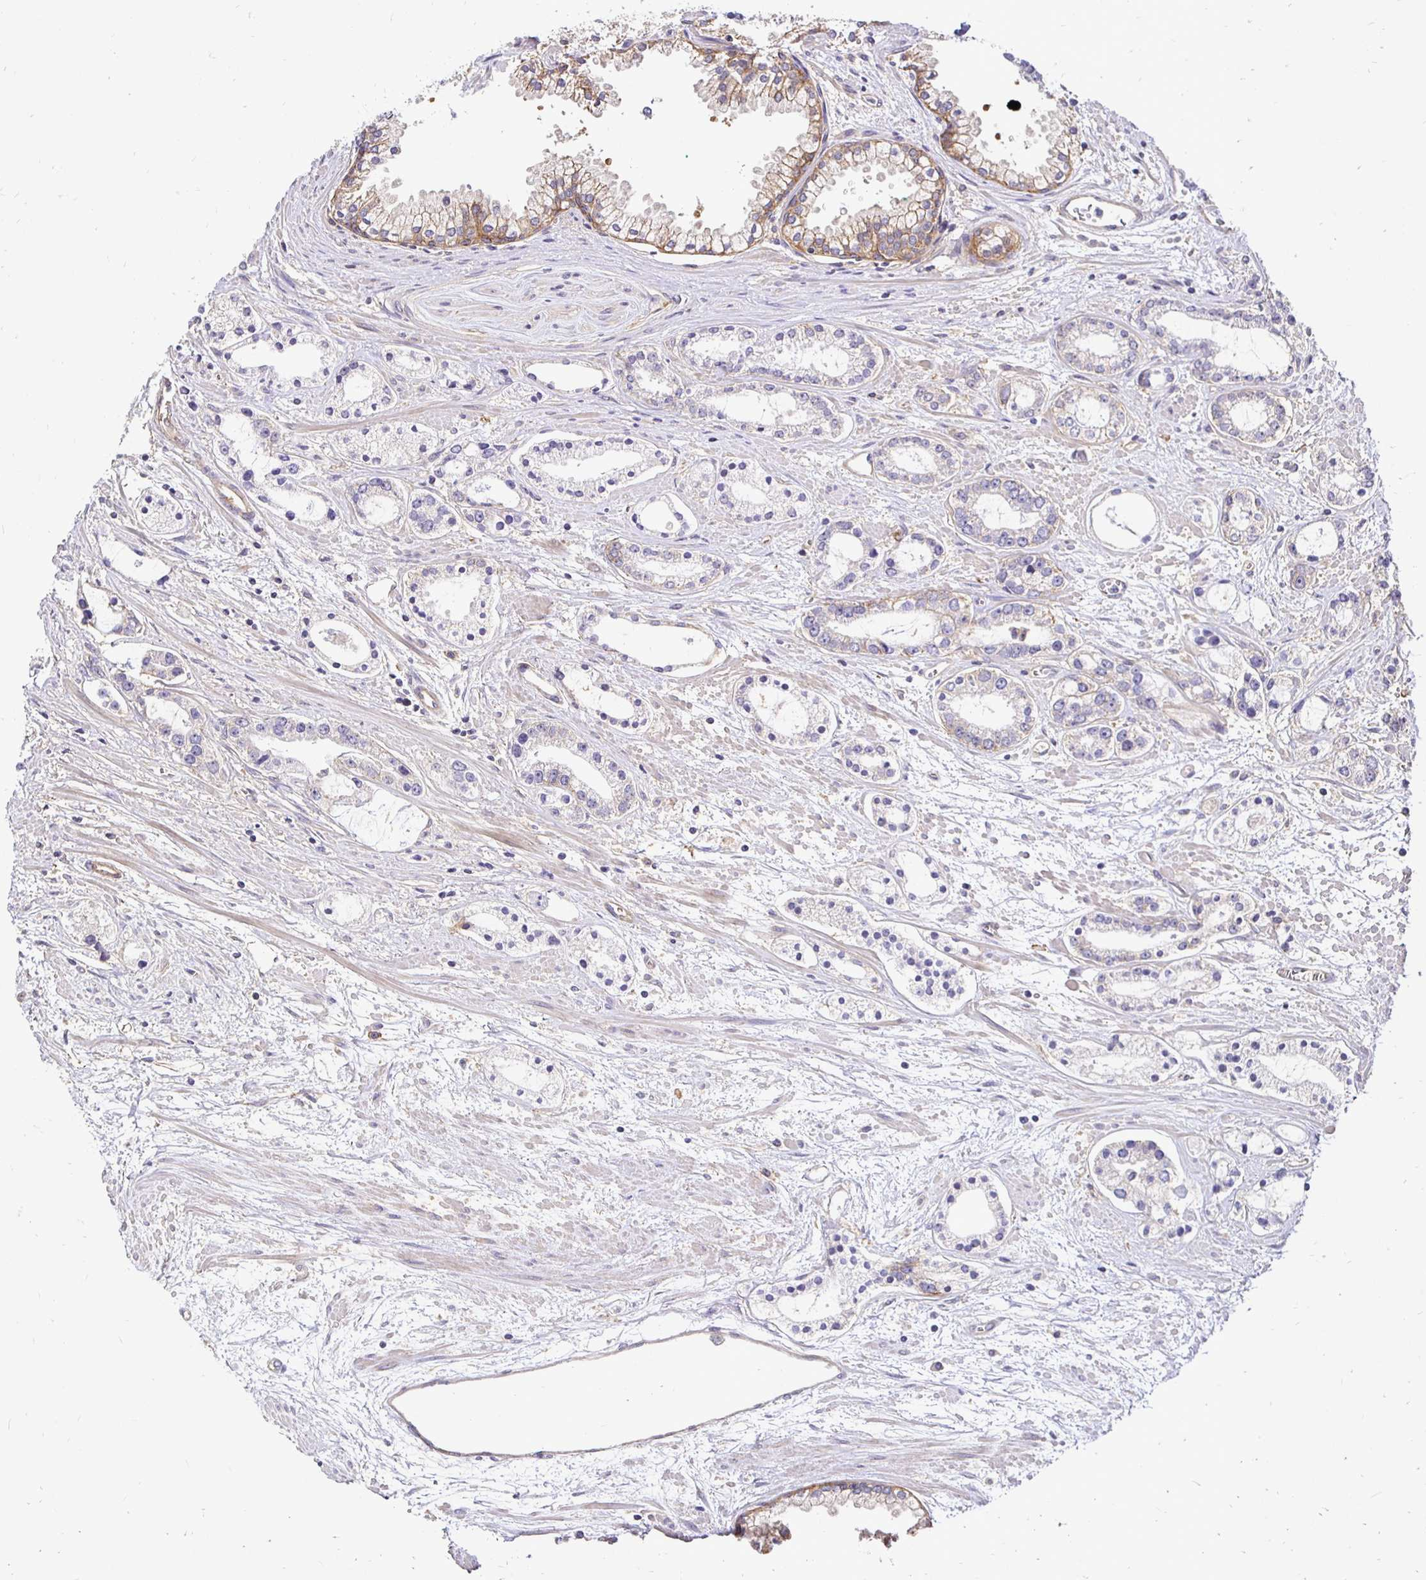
{"staining": {"intensity": "negative", "quantity": "none", "location": "none"}, "tissue": "prostate cancer", "cell_type": "Tumor cells", "image_type": "cancer", "snomed": [{"axis": "morphology", "description": "Adenocarcinoma, Medium grade"}, {"axis": "topography", "description": "Prostate"}], "caption": "Tumor cells show no significant staining in prostate medium-grade adenocarcinoma.", "gene": "SLC9A1", "patient": {"sex": "male", "age": 57}}